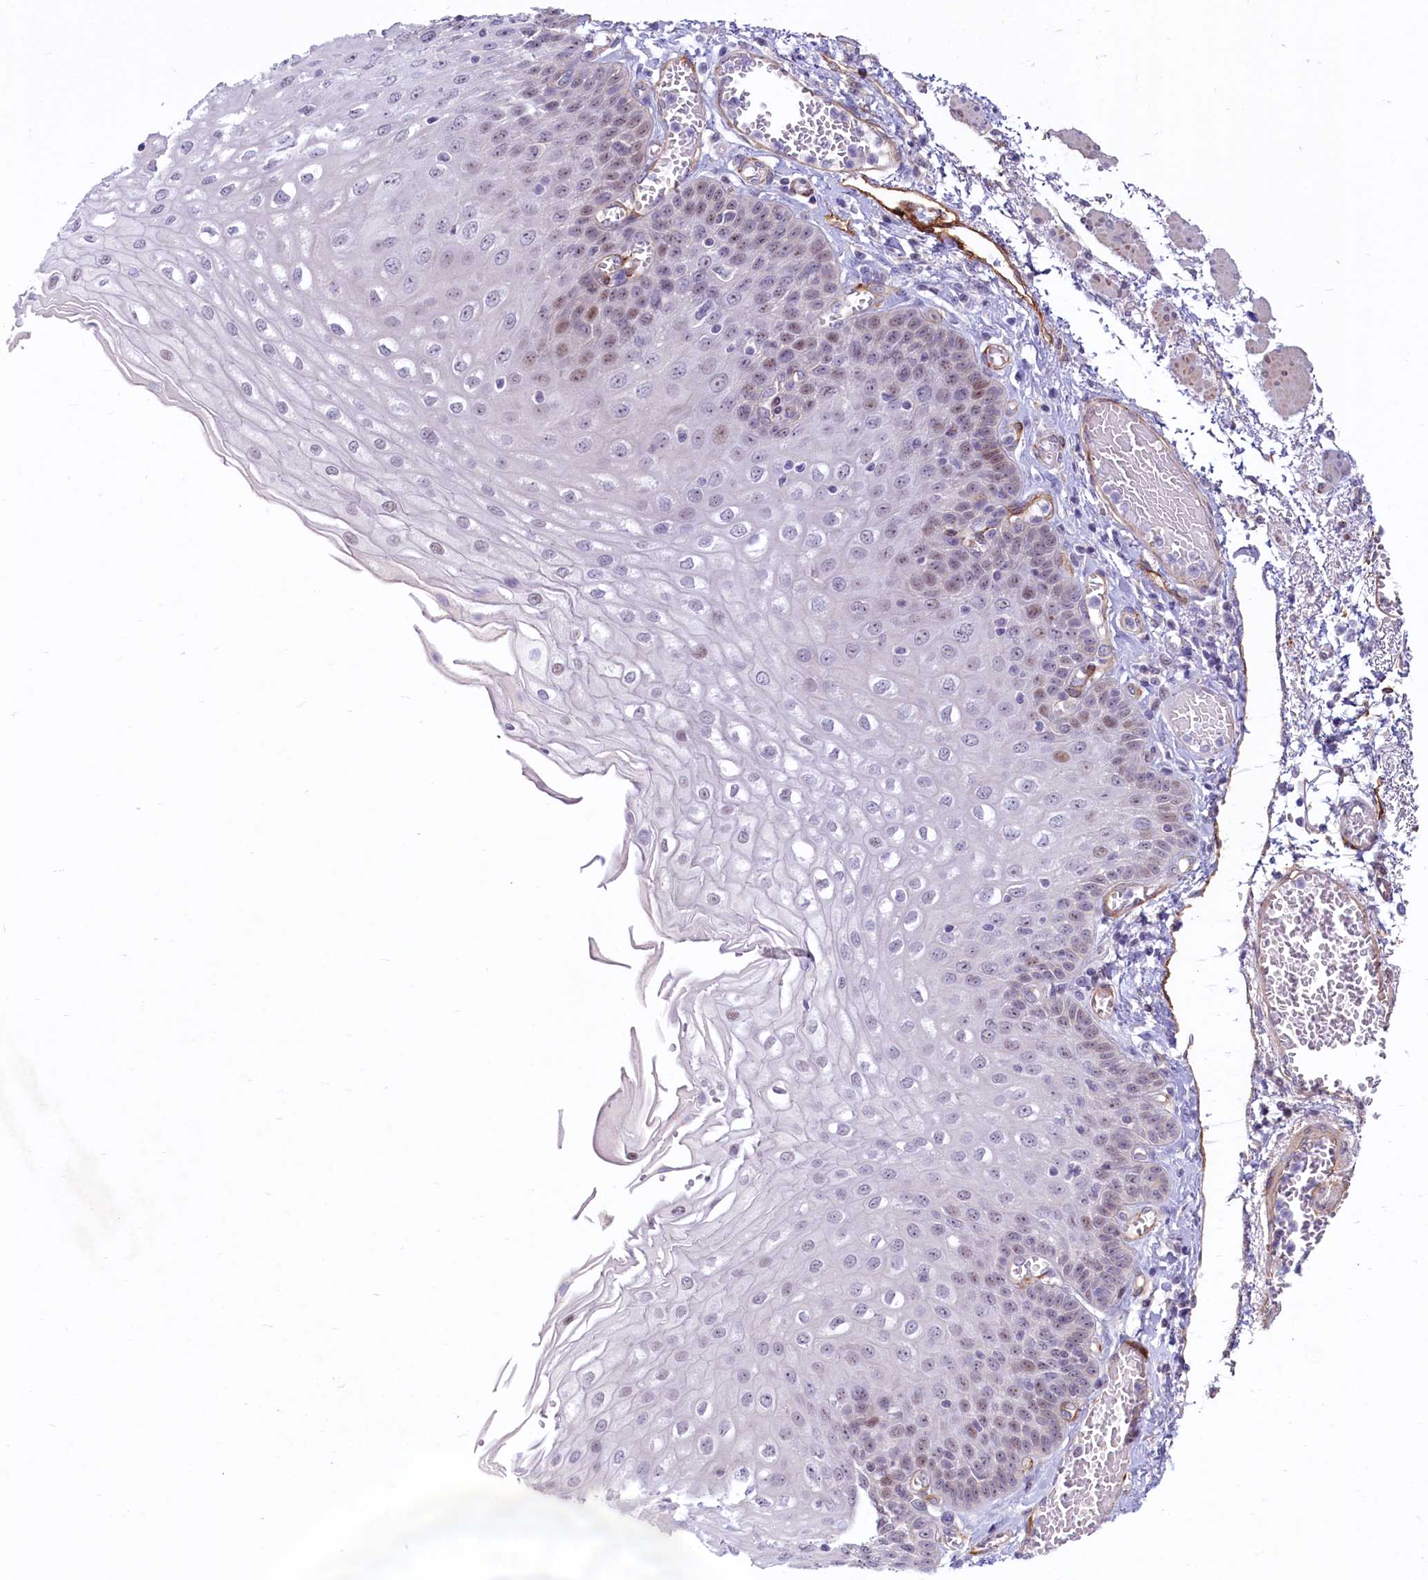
{"staining": {"intensity": "weak", "quantity": "25%-75%", "location": "nuclear"}, "tissue": "esophagus", "cell_type": "Squamous epithelial cells", "image_type": "normal", "snomed": [{"axis": "morphology", "description": "Normal tissue, NOS"}, {"axis": "topography", "description": "Esophagus"}], "caption": "Protein expression analysis of benign human esophagus reveals weak nuclear staining in approximately 25%-75% of squamous epithelial cells.", "gene": "PROCR", "patient": {"sex": "male", "age": 81}}